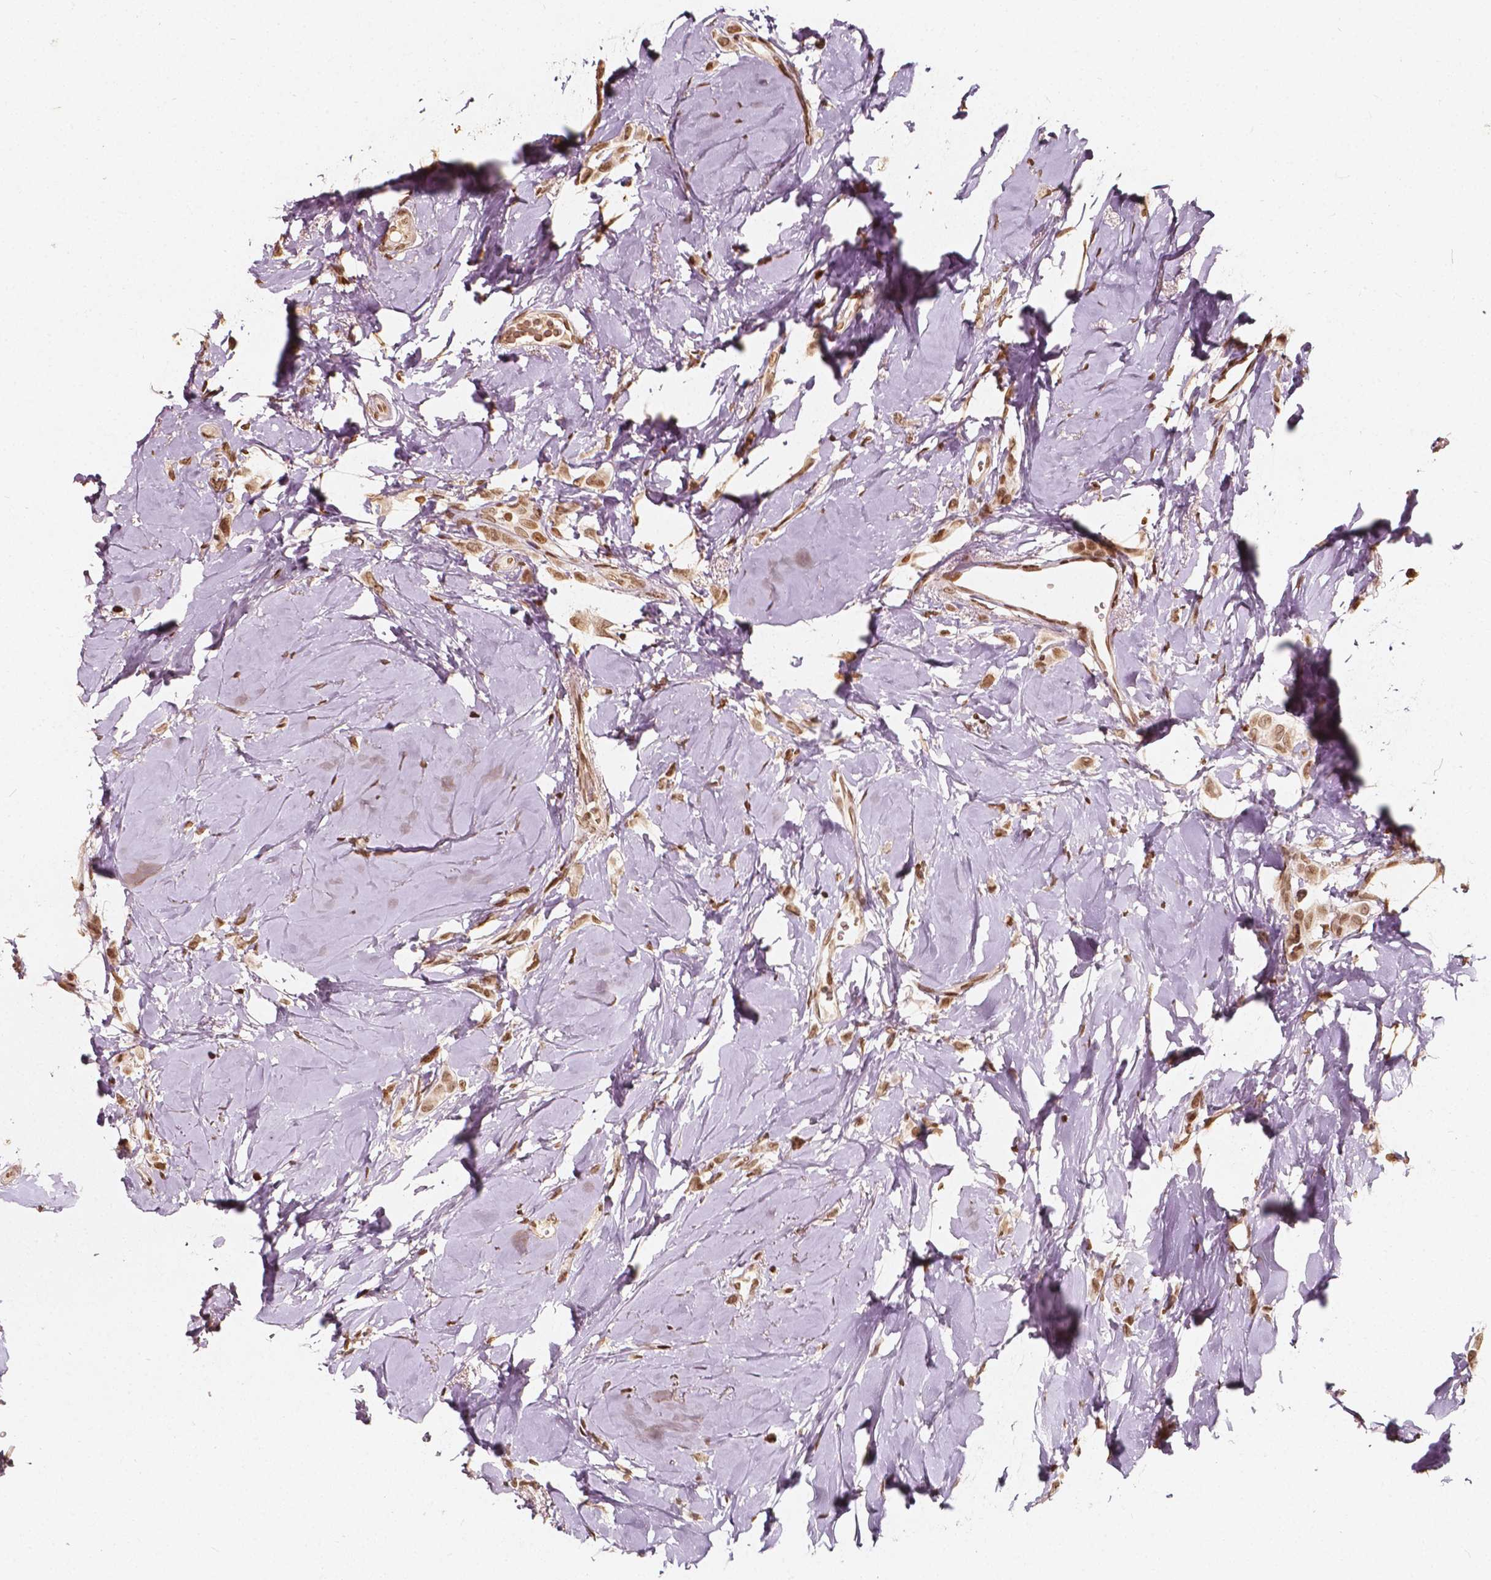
{"staining": {"intensity": "moderate", "quantity": ">75%", "location": "nuclear"}, "tissue": "breast cancer", "cell_type": "Tumor cells", "image_type": "cancer", "snomed": [{"axis": "morphology", "description": "Lobular carcinoma"}, {"axis": "topography", "description": "Breast"}], "caption": "This photomicrograph reveals immunohistochemistry staining of human lobular carcinoma (breast), with medium moderate nuclear positivity in approximately >75% of tumor cells.", "gene": "H3C14", "patient": {"sex": "female", "age": 66}}